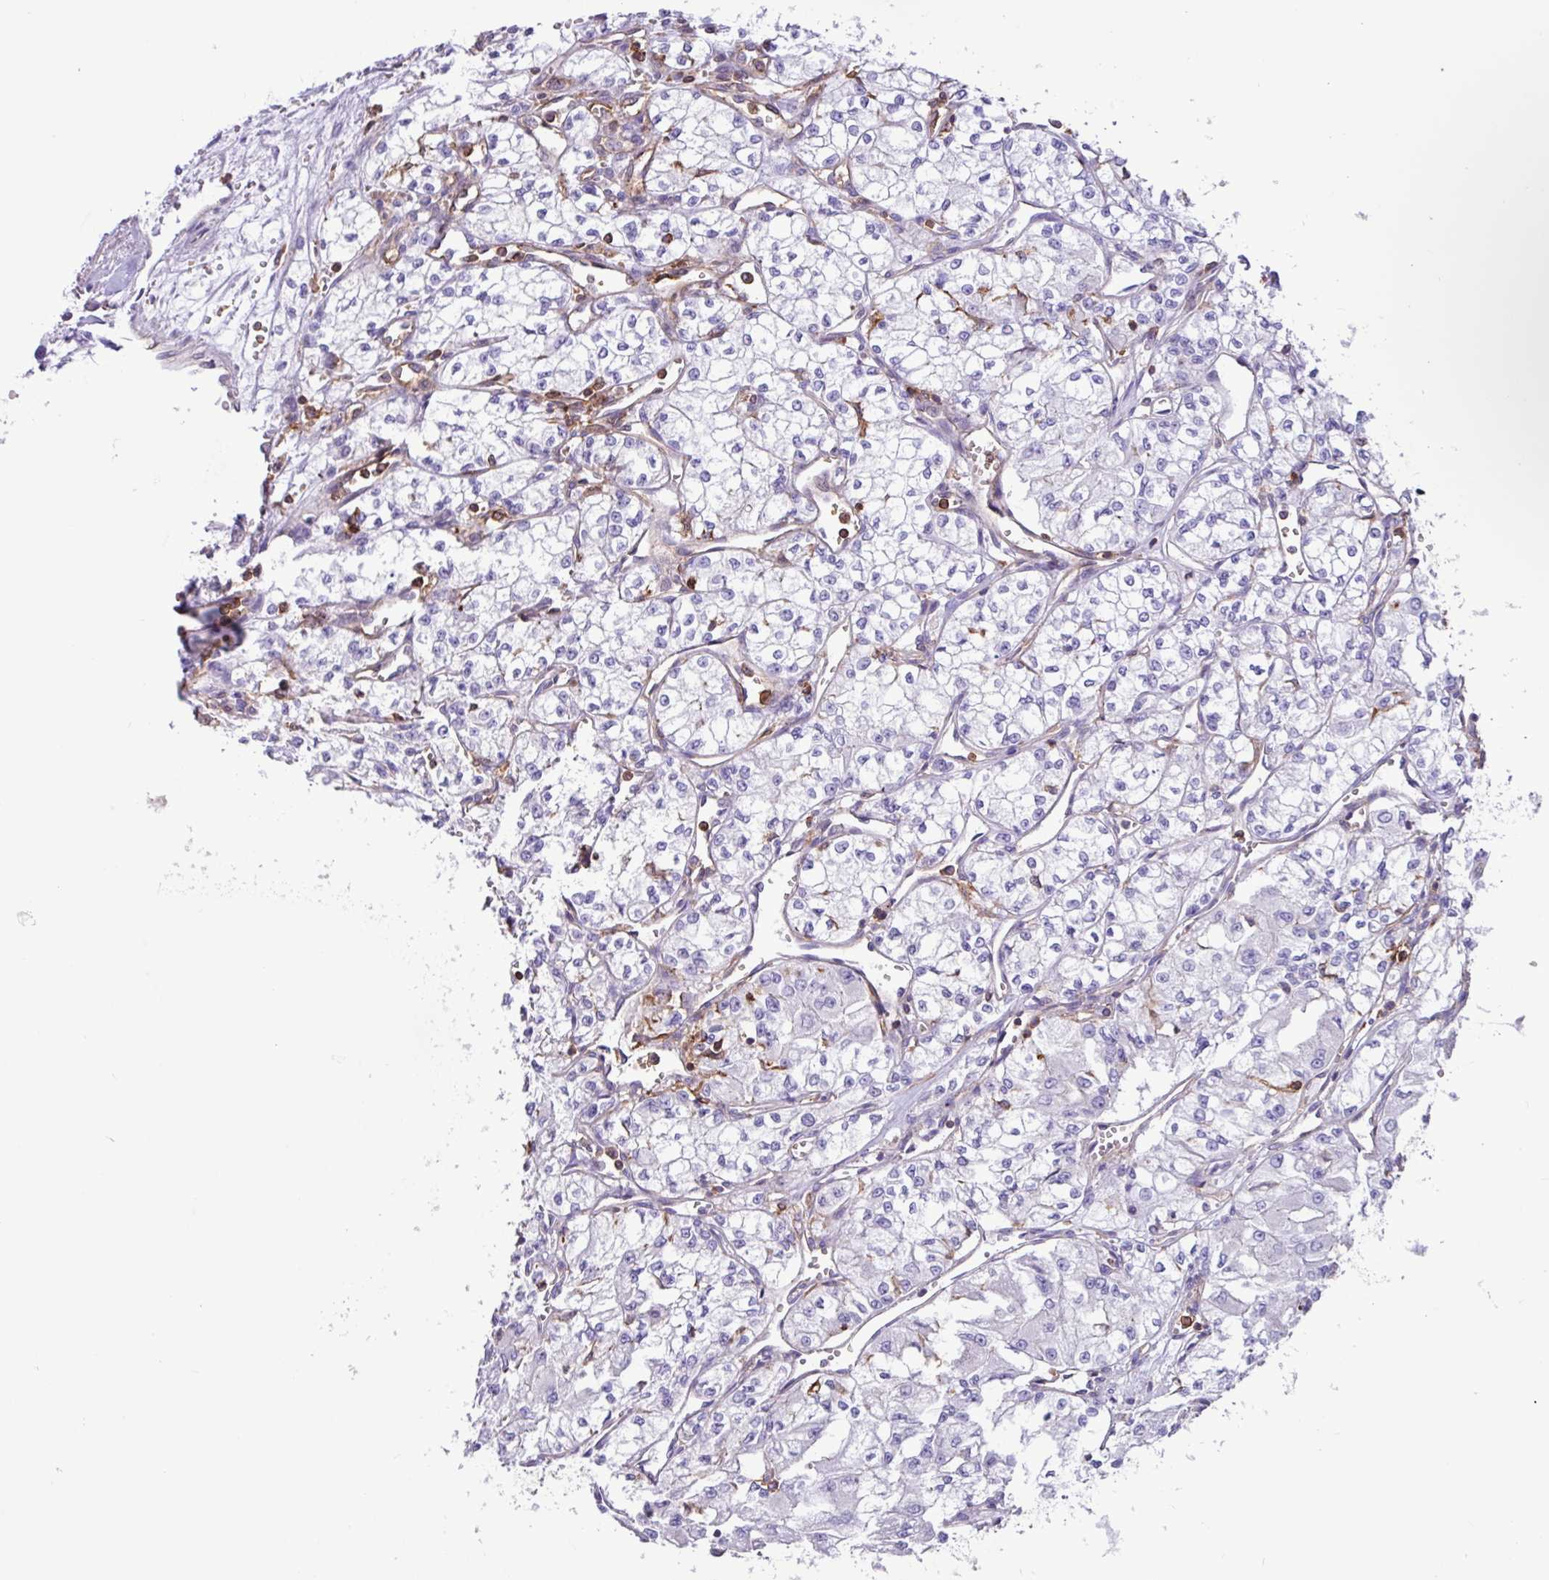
{"staining": {"intensity": "negative", "quantity": "none", "location": "none"}, "tissue": "renal cancer", "cell_type": "Tumor cells", "image_type": "cancer", "snomed": [{"axis": "morphology", "description": "Adenocarcinoma, NOS"}, {"axis": "topography", "description": "Kidney"}], "caption": "DAB immunohistochemical staining of renal cancer displays no significant staining in tumor cells. (DAB immunohistochemistry (IHC) visualized using brightfield microscopy, high magnification).", "gene": "PPP1R18", "patient": {"sex": "male", "age": 59}}